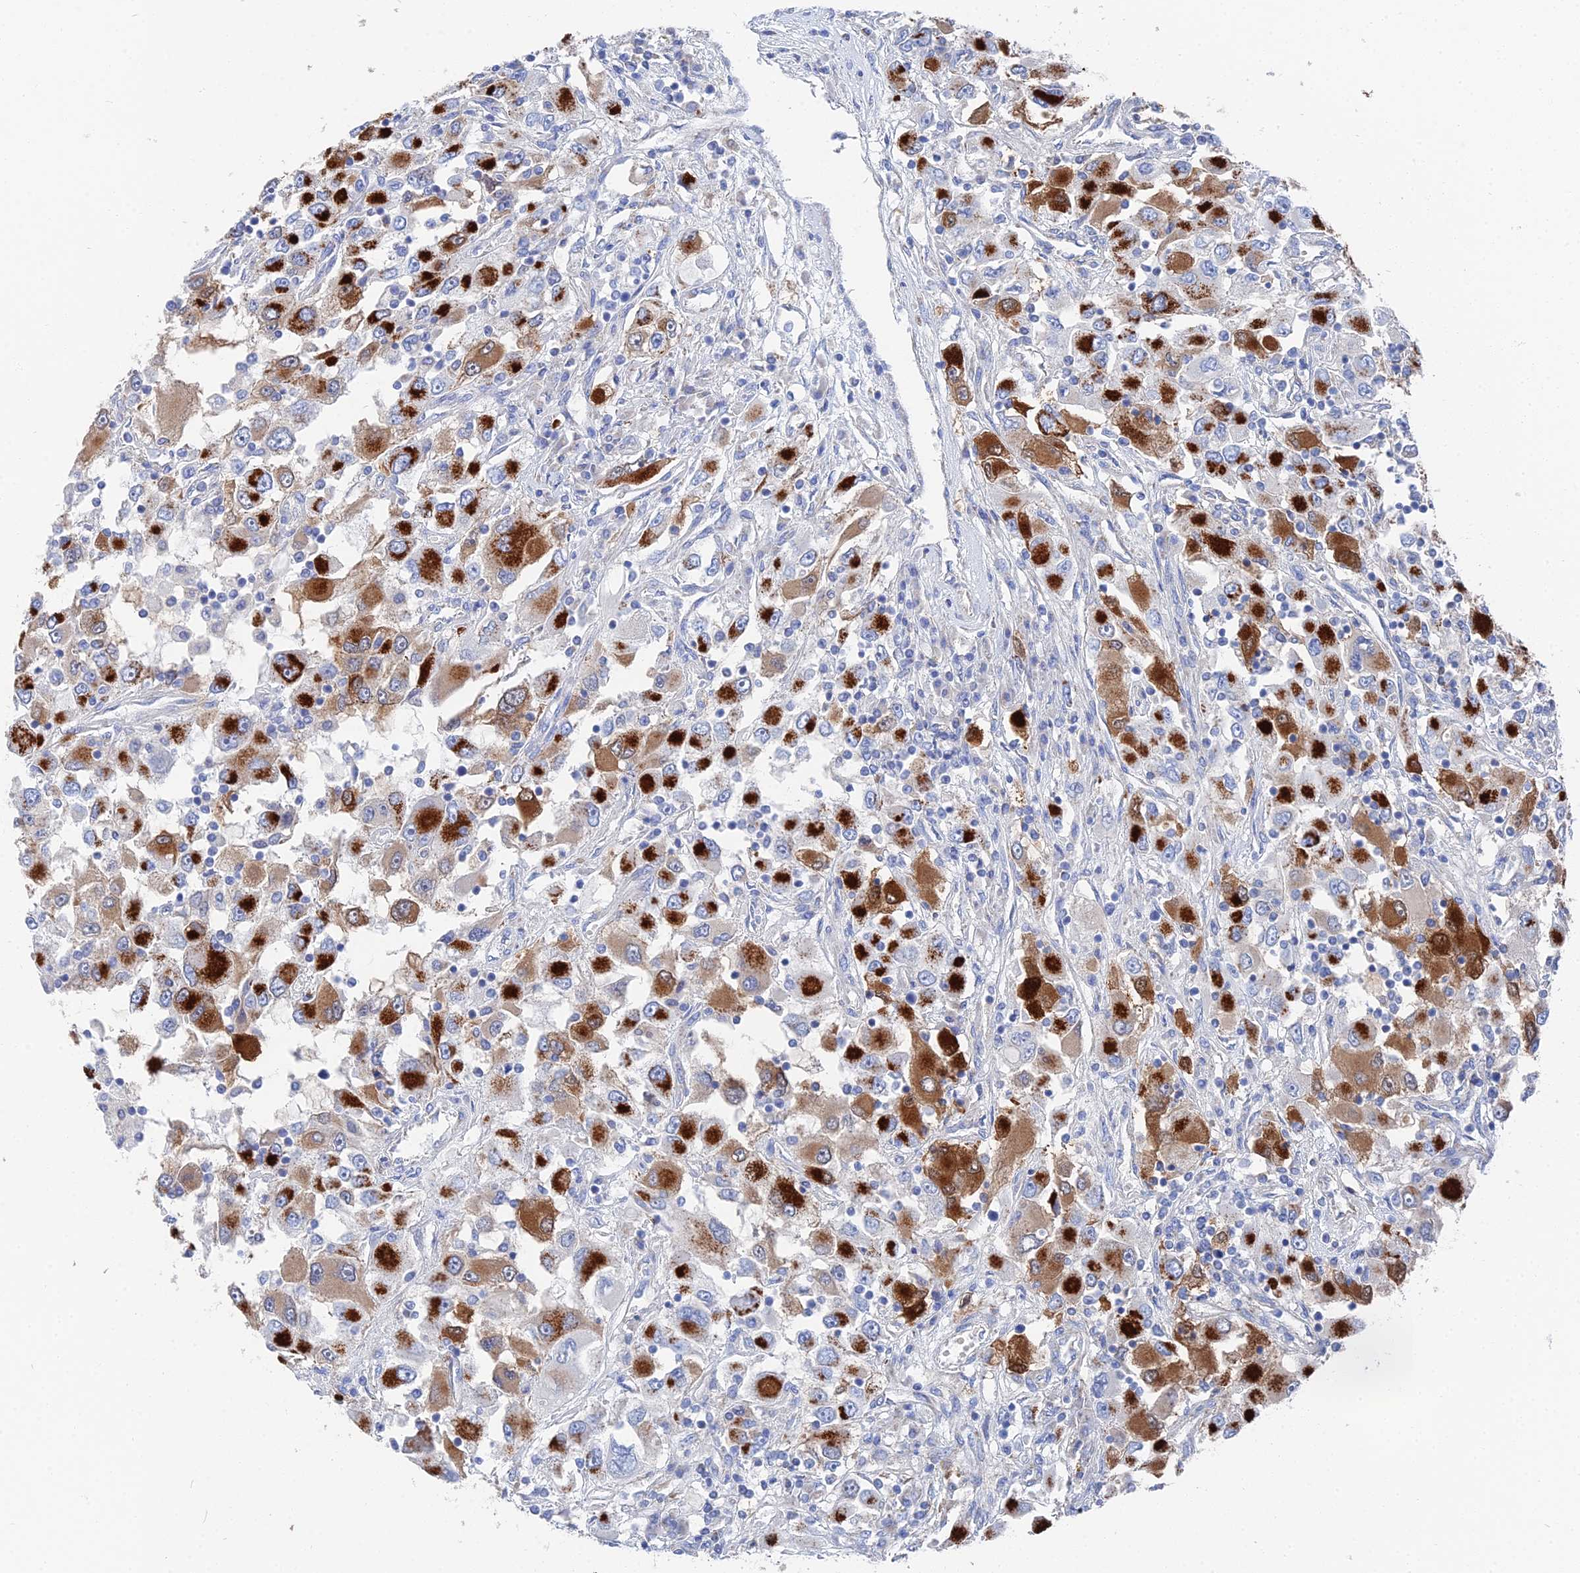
{"staining": {"intensity": "strong", "quantity": ">75%", "location": "cytoplasmic/membranous"}, "tissue": "renal cancer", "cell_type": "Tumor cells", "image_type": "cancer", "snomed": [{"axis": "morphology", "description": "Adenocarcinoma, NOS"}, {"axis": "topography", "description": "Kidney"}], "caption": "Human renal cancer (adenocarcinoma) stained with a protein marker shows strong staining in tumor cells.", "gene": "IFT80", "patient": {"sex": "female", "age": 52}}